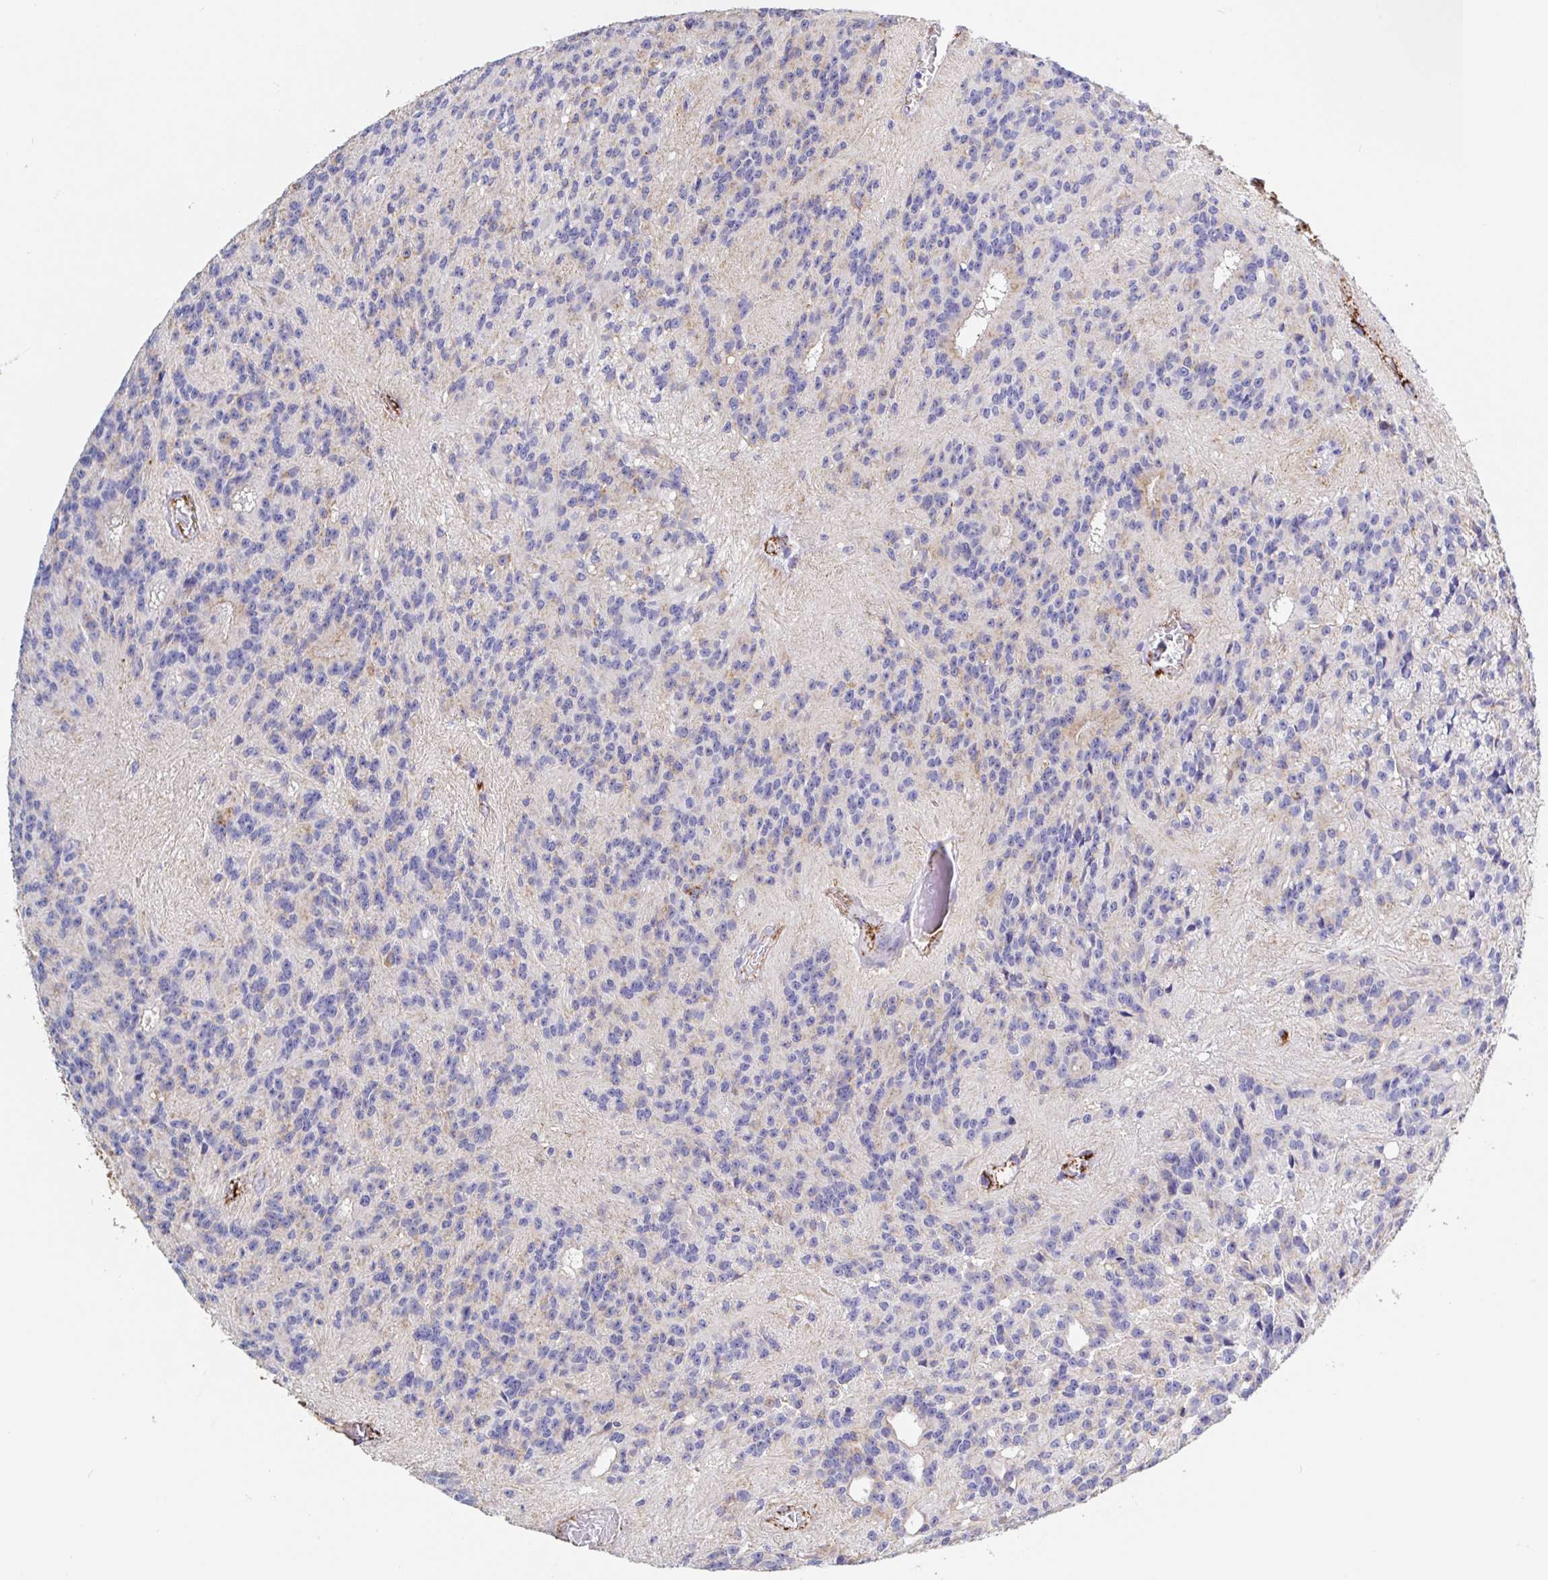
{"staining": {"intensity": "negative", "quantity": "none", "location": "none"}, "tissue": "glioma", "cell_type": "Tumor cells", "image_type": "cancer", "snomed": [{"axis": "morphology", "description": "Glioma, malignant, Low grade"}, {"axis": "topography", "description": "Brain"}], "caption": "Immunohistochemical staining of human glioma displays no significant staining in tumor cells.", "gene": "MAOA", "patient": {"sex": "male", "age": 31}}